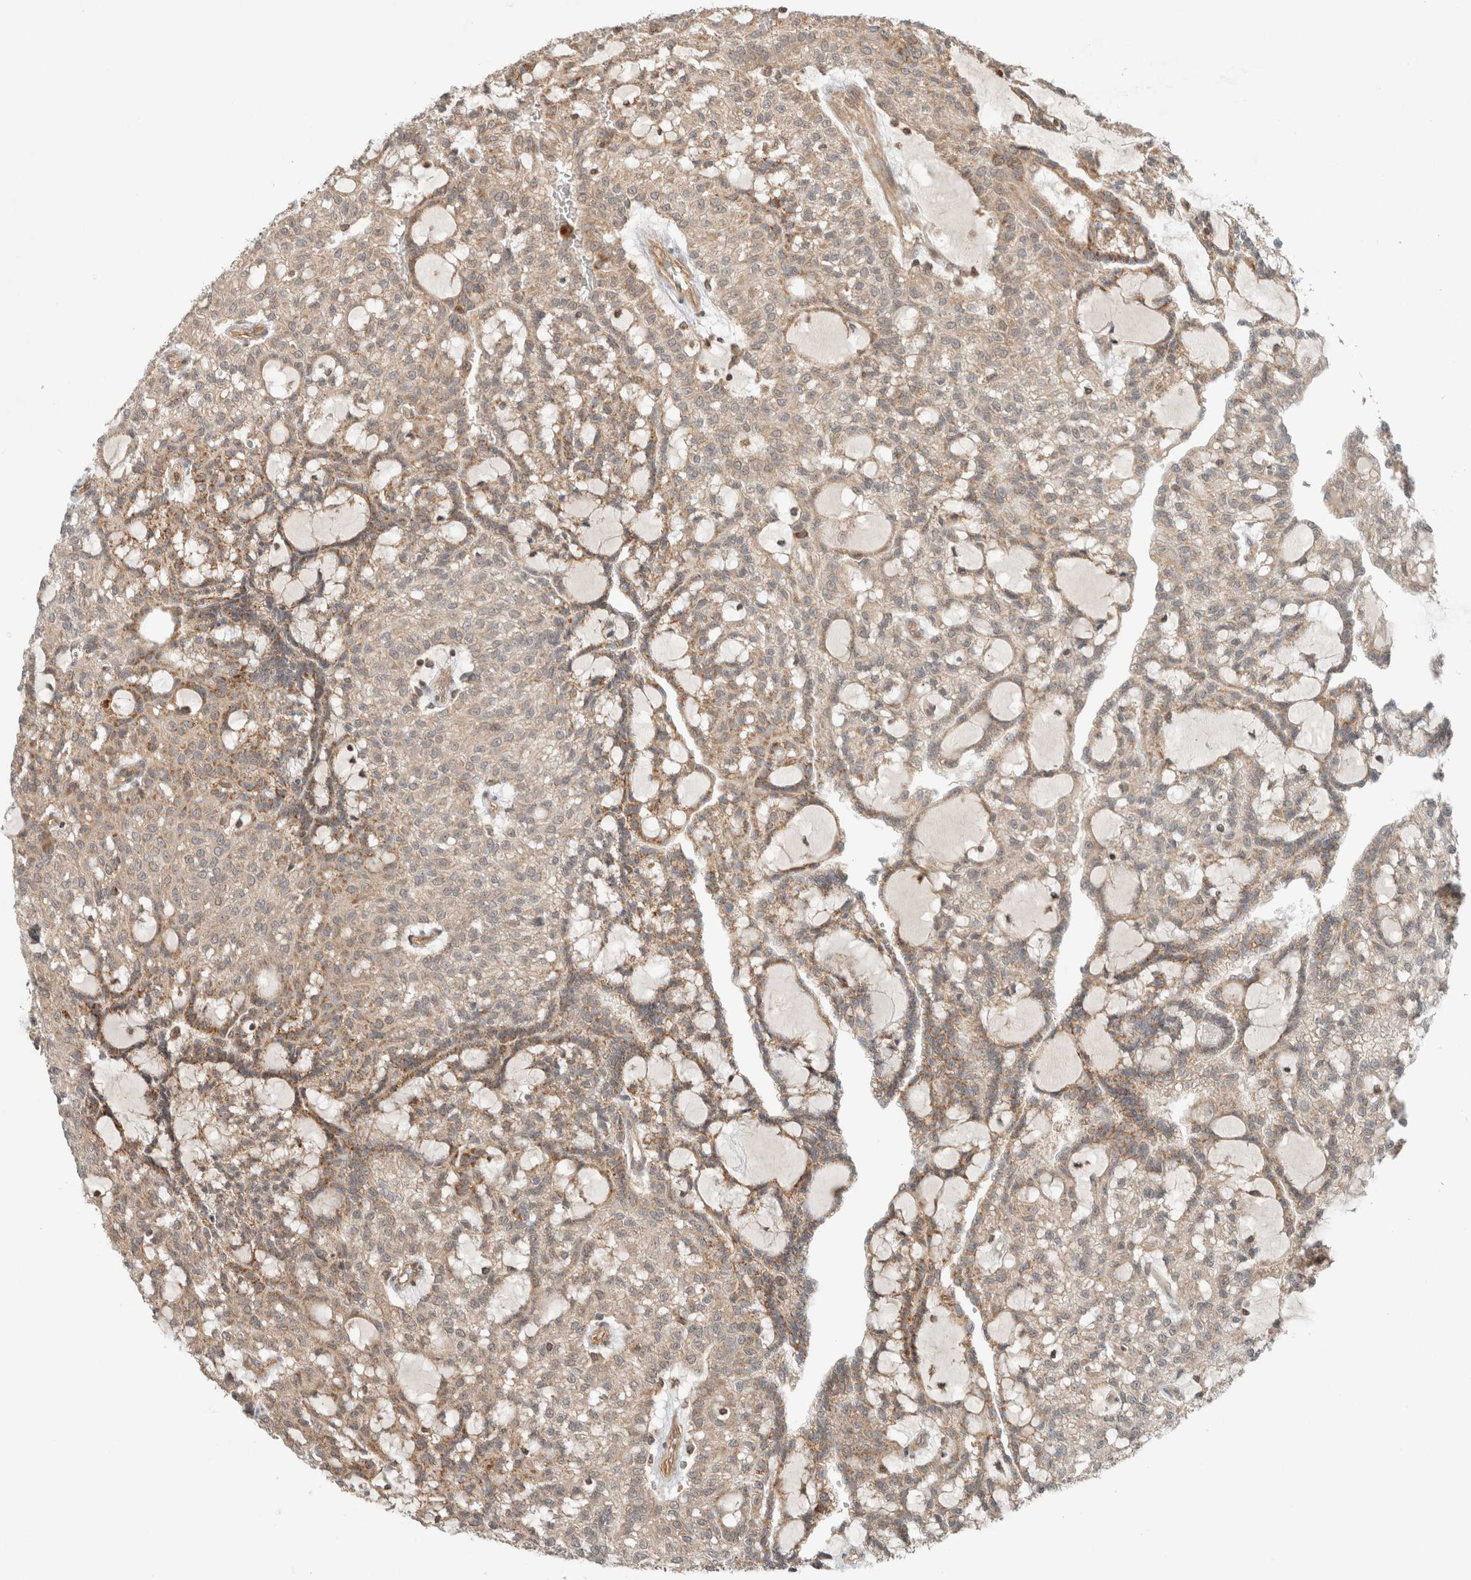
{"staining": {"intensity": "weak", "quantity": ">75%", "location": "cytoplasmic/membranous"}, "tissue": "renal cancer", "cell_type": "Tumor cells", "image_type": "cancer", "snomed": [{"axis": "morphology", "description": "Adenocarcinoma, NOS"}, {"axis": "topography", "description": "Kidney"}], "caption": "DAB (3,3'-diaminobenzidine) immunohistochemical staining of renal cancer exhibits weak cytoplasmic/membranous protein expression in about >75% of tumor cells.", "gene": "CAAP1", "patient": {"sex": "male", "age": 63}}